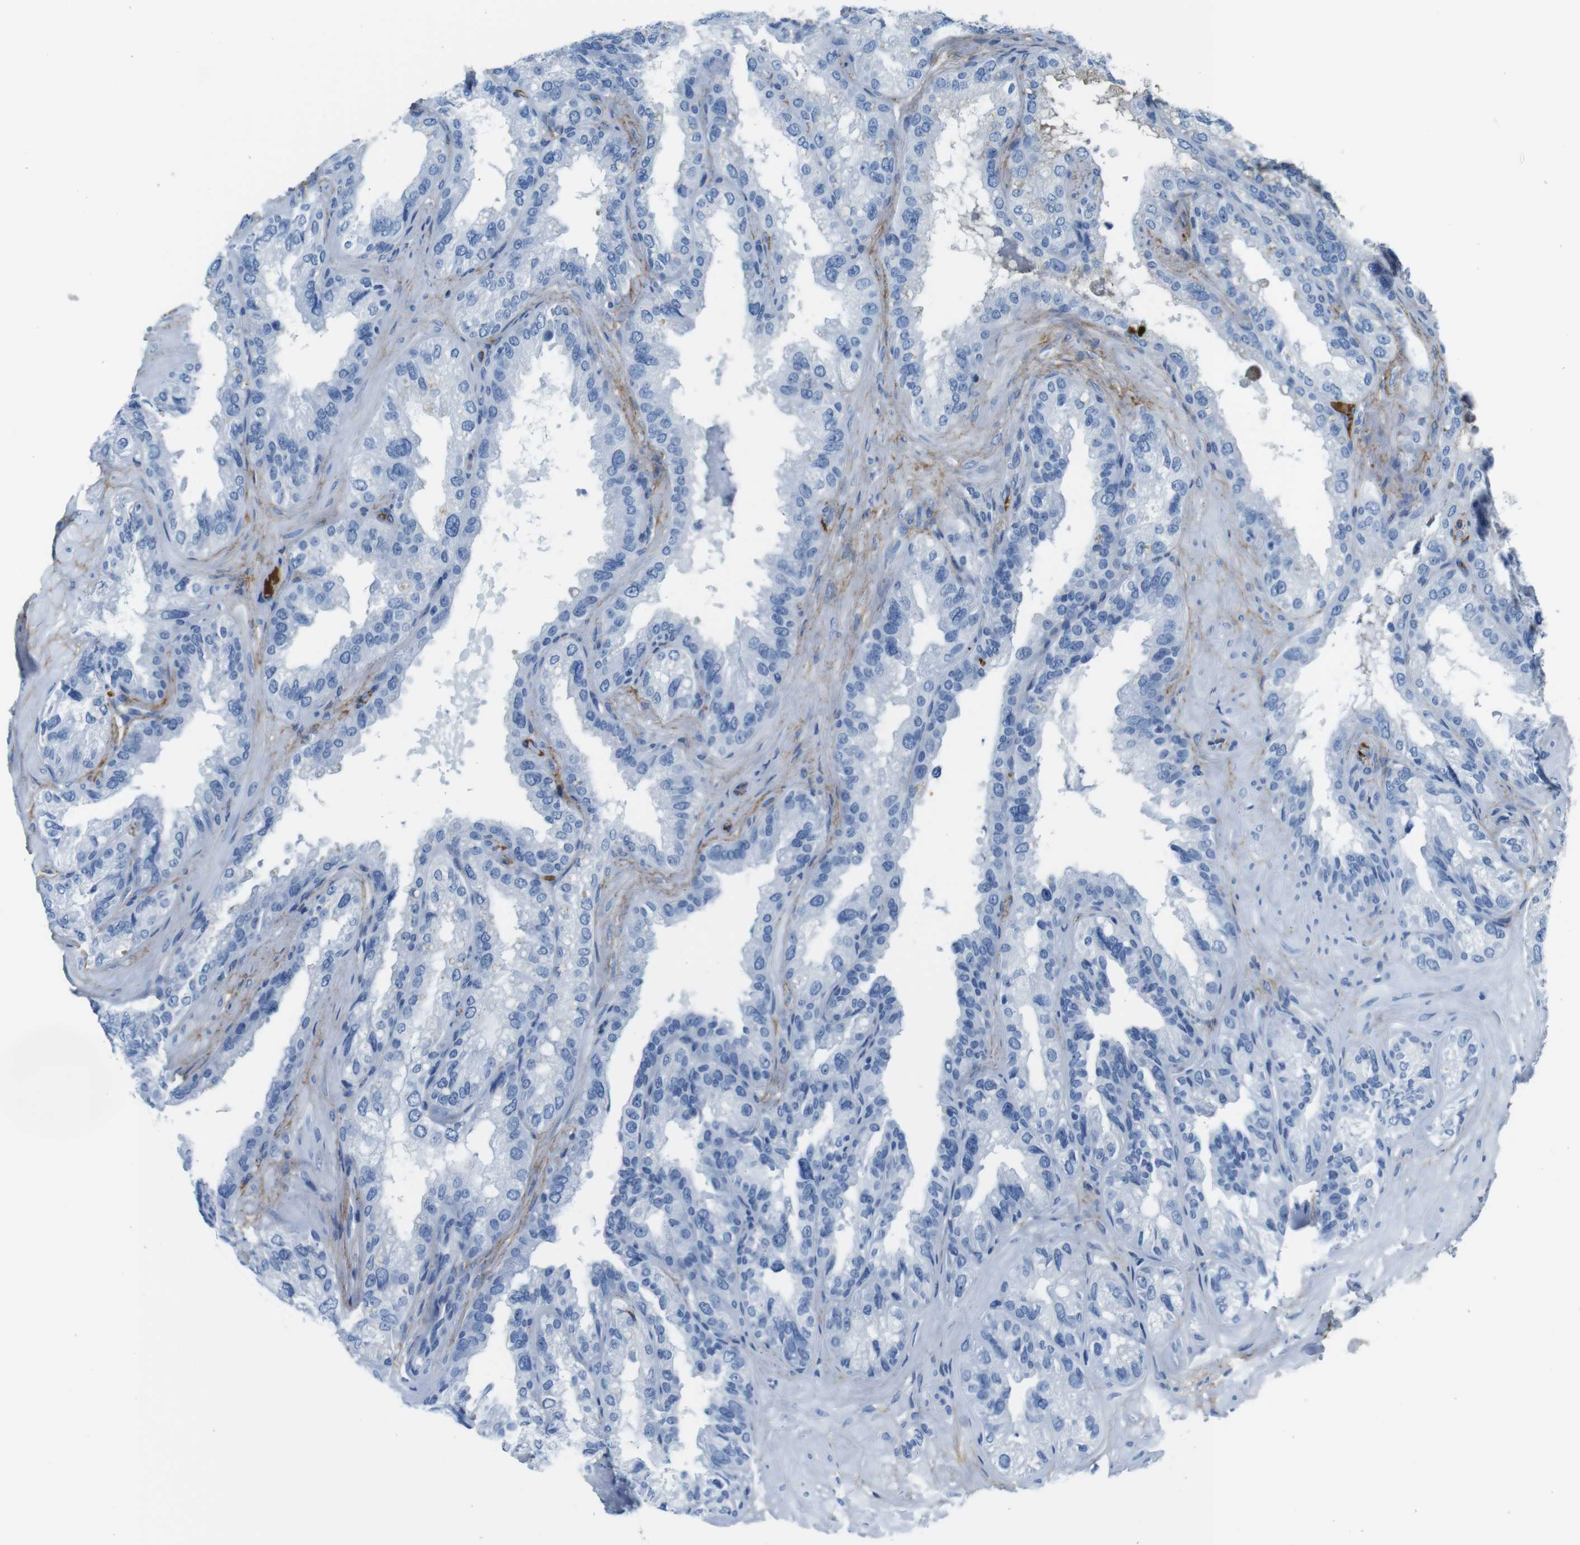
{"staining": {"intensity": "negative", "quantity": "none", "location": "none"}, "tissue": "seminal vesicle", "cell_type": "Glandular cells", "image_type": "normal", "snomed": [{"axis": "morphology", "description": "Normal tissue, NOS"}, {"axis": "topography", "description": "Seminal veicle"}], "caption": "Immunohistochemical staining of unremarkable seminal vesicle exhibits no significant staining in glandular cells.", "gene": "IGKC", "patient": {"sex": "male", "age": 68}}